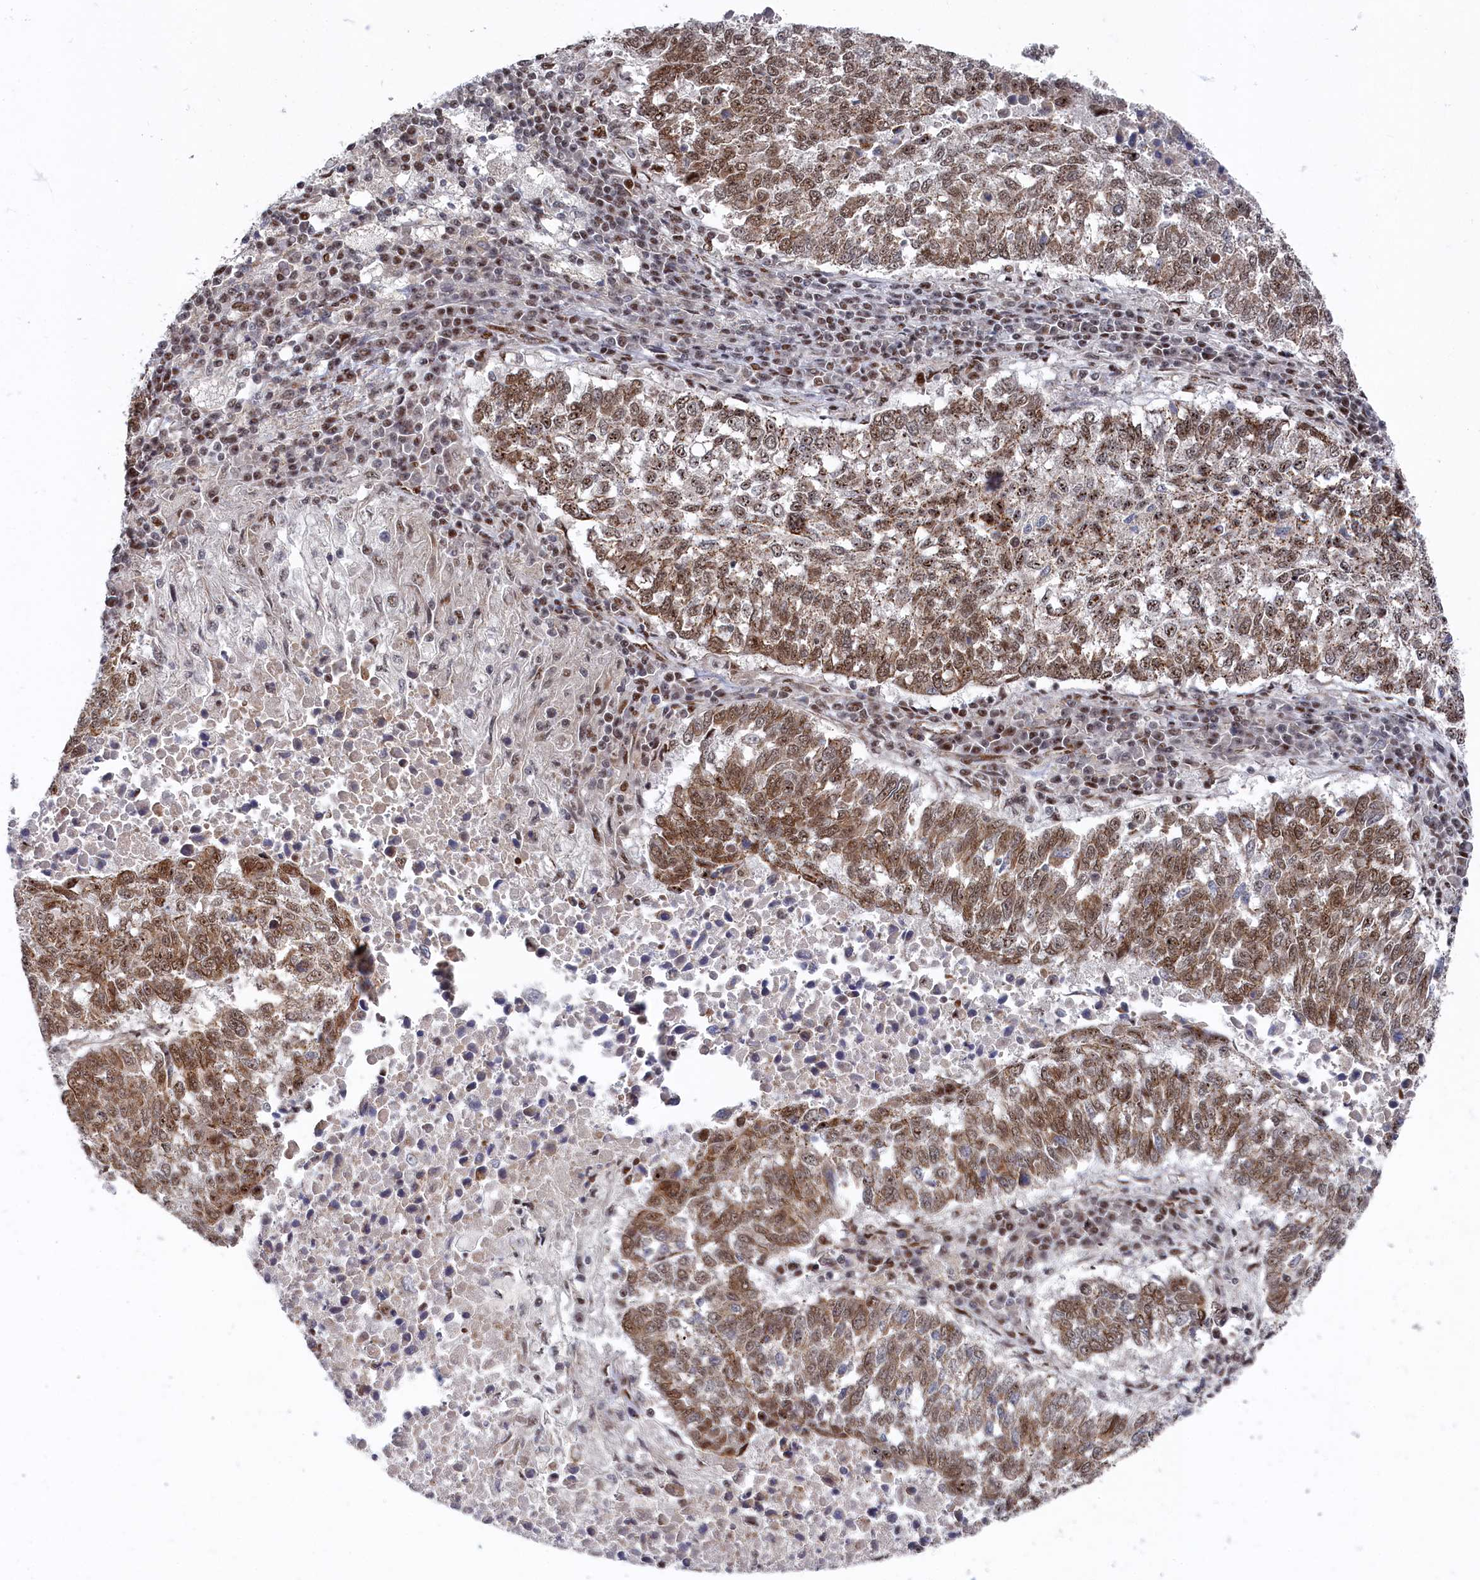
{"staining": {"intensity": "moderate", "quantity": ">75%", "location": "nuclear"}, "tissue": "lung cancer", "cell_type": "Tumor cells", "image_type": "cancer", "snomed": [{"axis": "morphology", "description": "Squamous cell carcinoma, NOS"}, {"axis": "topography", "description": "Lung"}], "caption": "DAB (3,3'-diaminobenzidine) immunohistochemical staining of human lung cancer demonstrates moderate nuclear protein staining in approximately >75% of tumor cells.", "gene": "BUB3", "patient": {"sex": "male", "age": 73}}